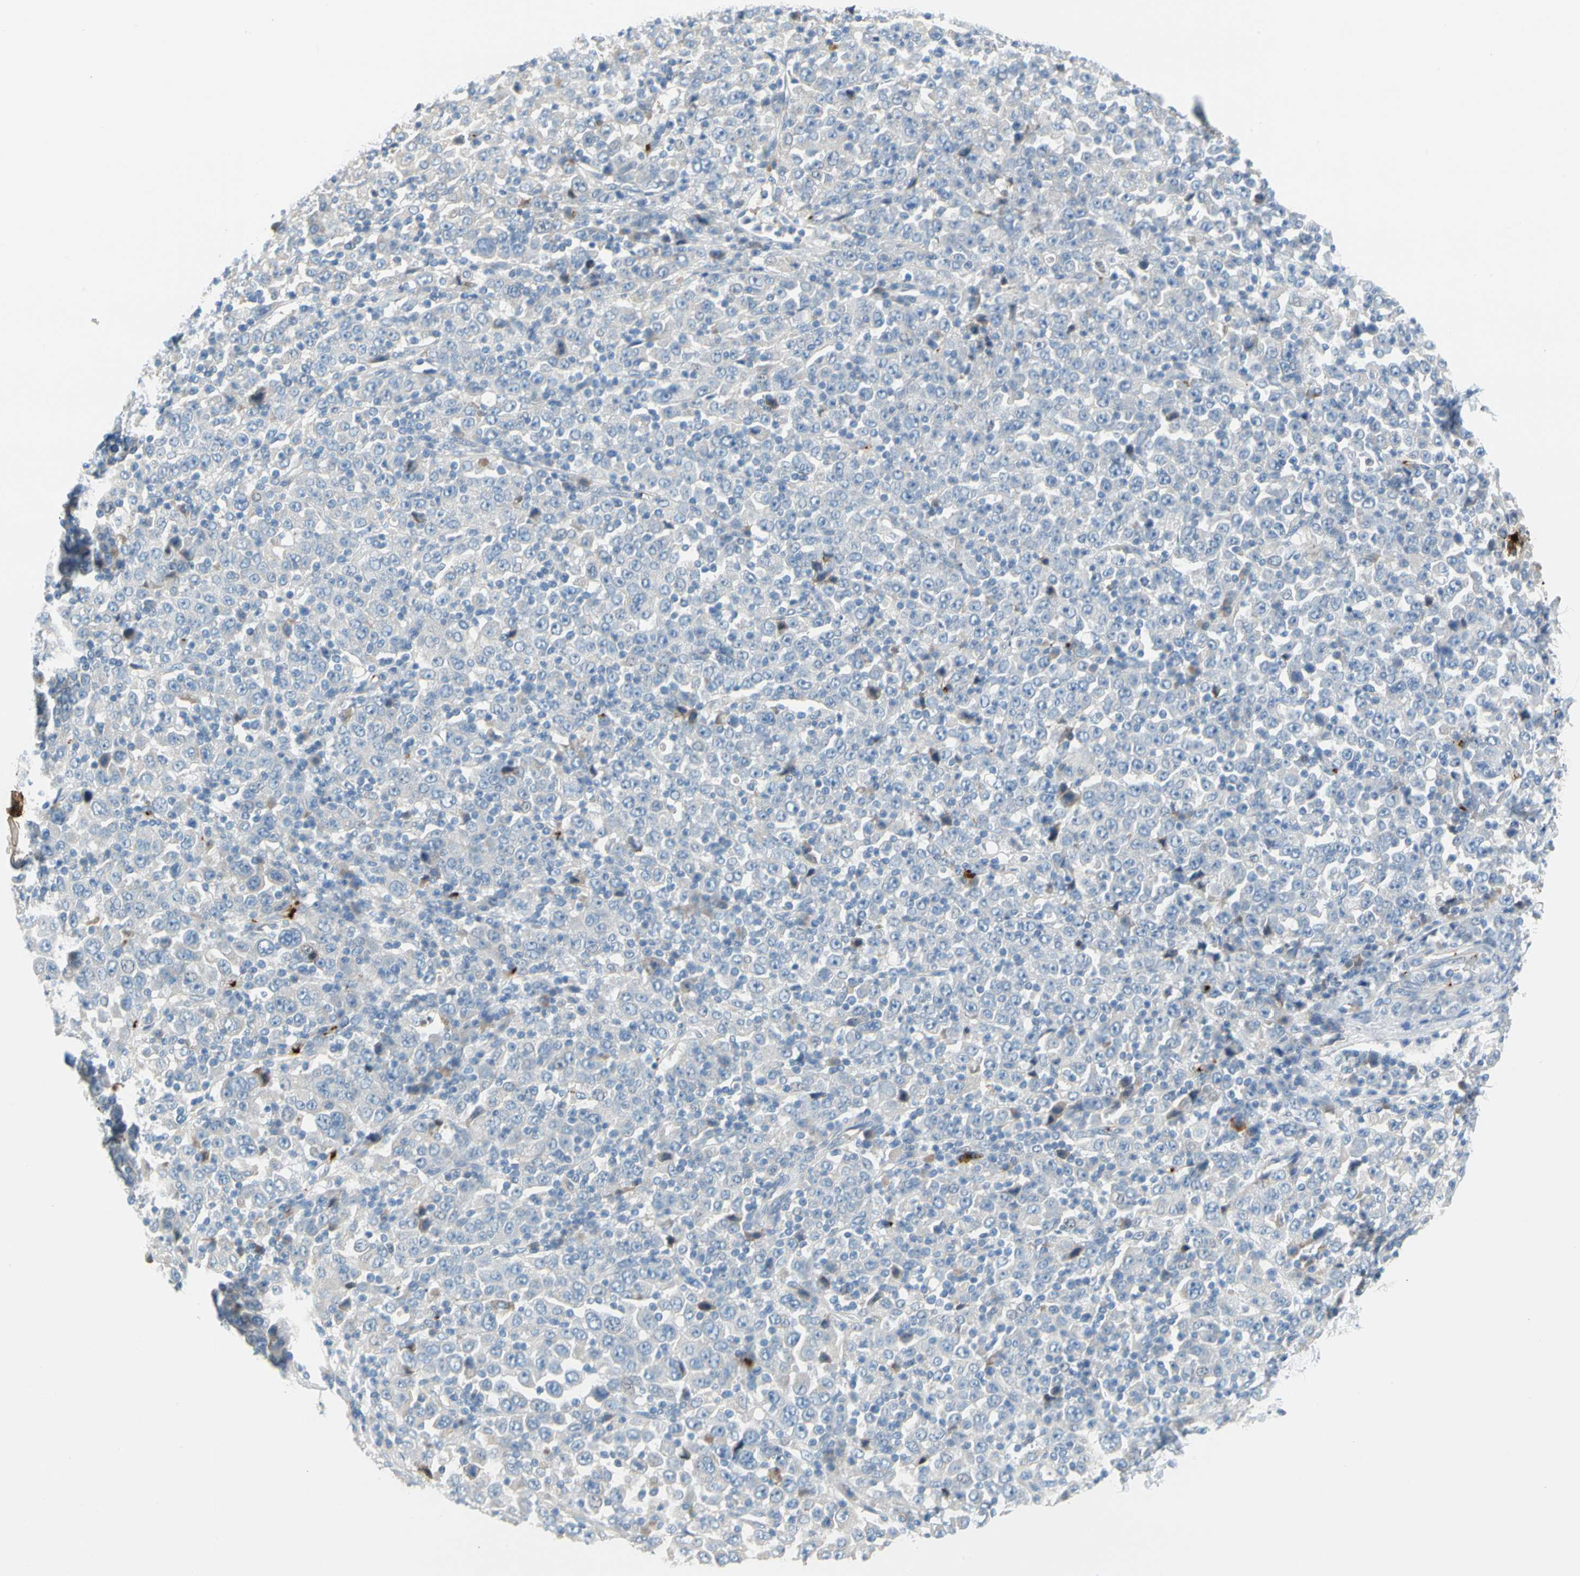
{"staining": {"intensity": "negative", "quantity": "none", "location": "none"}, "tissue": "stomach cancer", "cell_type": "Tumor cells", "image_type": "cancer", "snomed": [{"axis": "morphology", "description": "Normal tissue, NOS"}, {"axis": "morphology", "description": "Adenocarcinoma, NOS"}, {"axis": "topography", "description": "Stomach, upper"}, {"axis": "topography", "description": "Stomach"}], "caption": "Human stomach cancer (adenocarcinoma) stained for a protein using immunohistochemistry exhibits no expression in tumor cells.", "gene": "PPBP", "patient": {"sex": "male", "age": 59}}